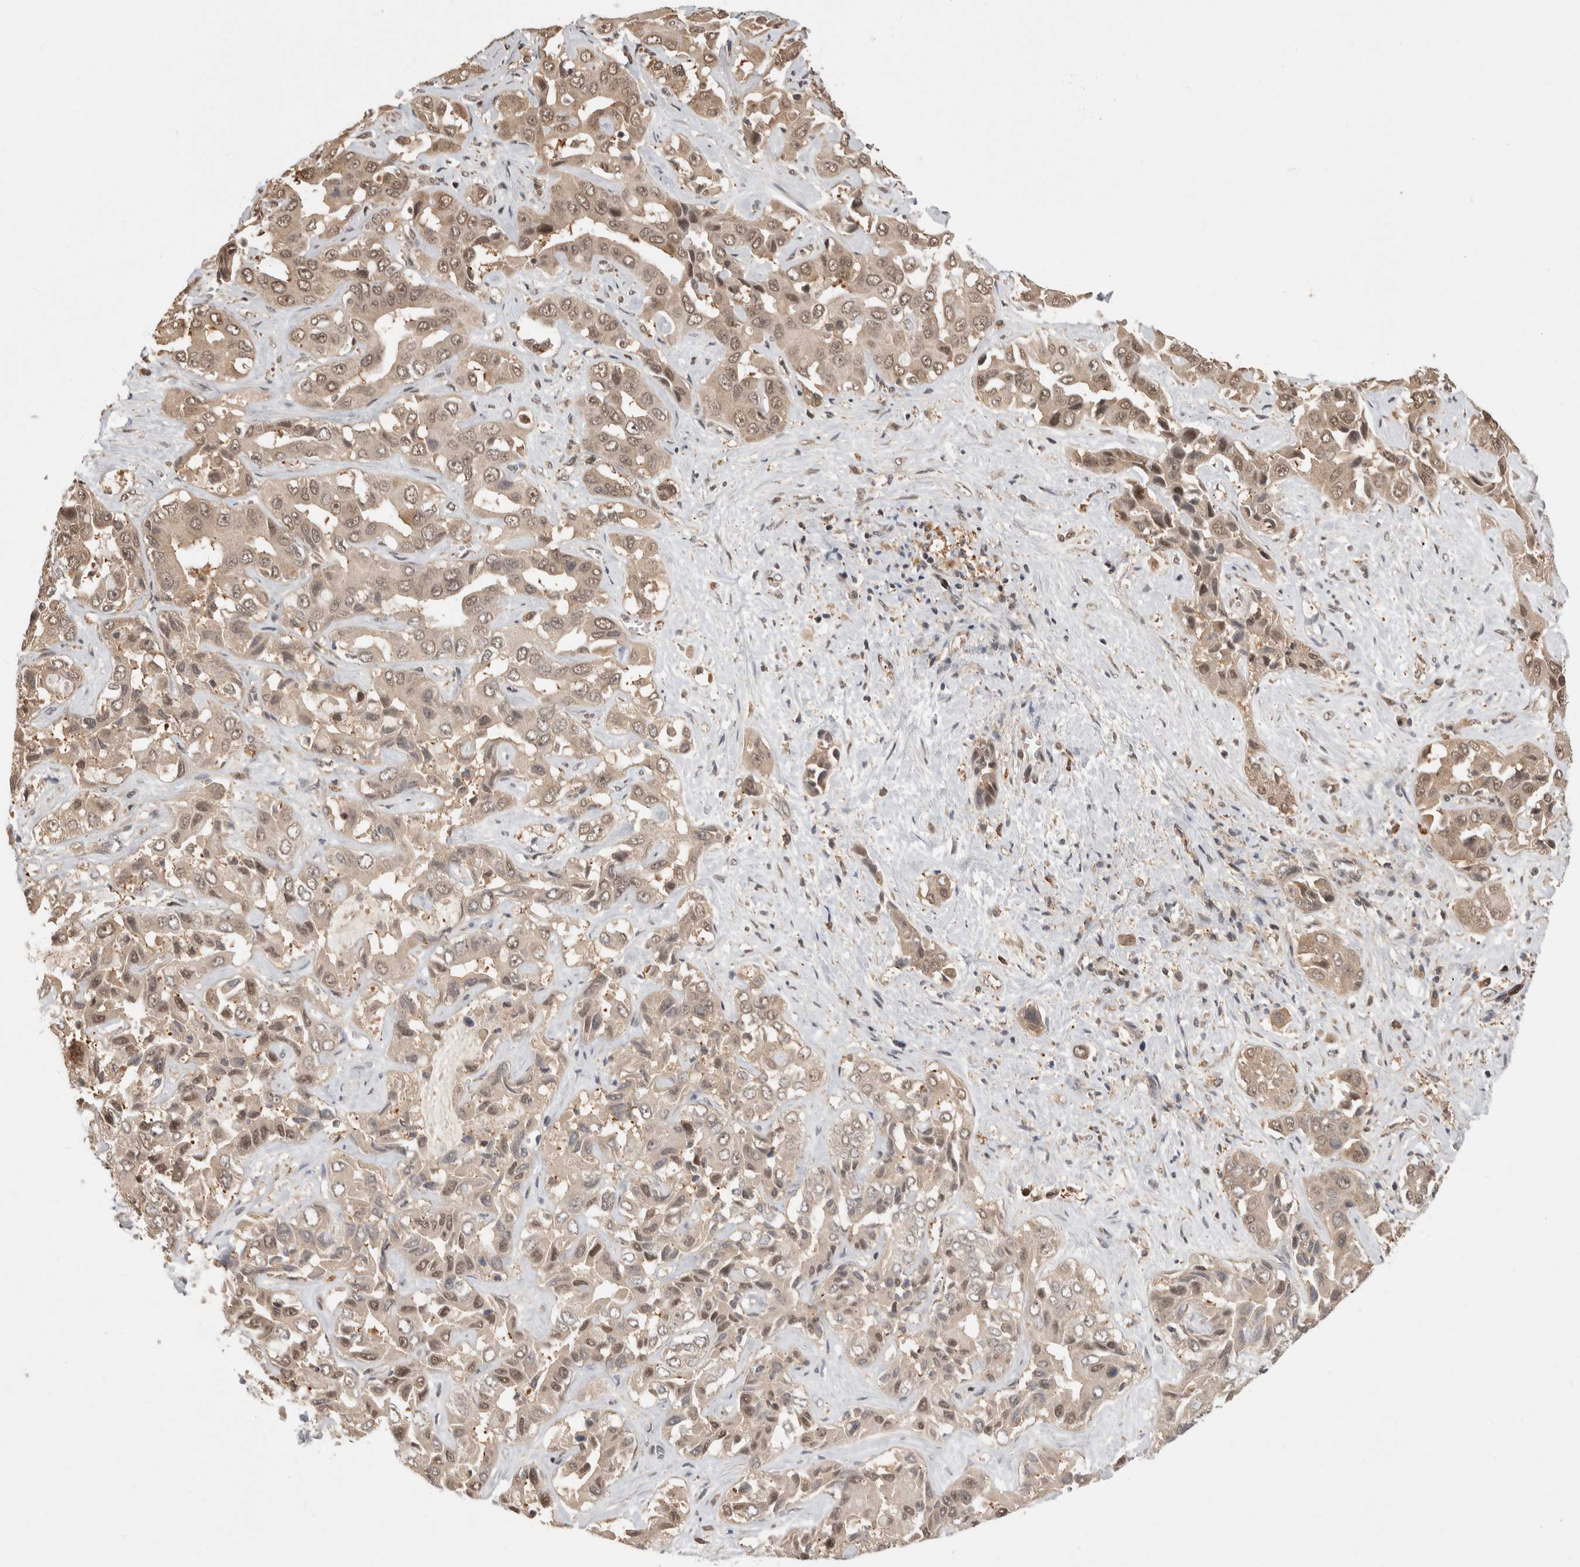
{"staining": {"intensity": "weak", "quantity": "25%-75%", "location": "cytoplasmic/membranous,nuclear"}, "tissue": "liver cancer", "cell_type": "Tumor cells", "image_type": "cancer", "snomed": [{"axis": "morphology", "description": "Cholangiocarcinoma"}, {"axis": "topography", "description": "Liver"}], "caption": "IHC micrograph of neoplastic tissue: human liver cholangiocarcinoma stained using IHC shows low levels of weak protein expression localized specifically in the cytoplasmic/membranous and nuclear of tumor cells, appearing as a cytoplasmic/membranous and nuclear brown color.", "gene": "ZNF592", "patient": {"sex": "female", "age": 52}}